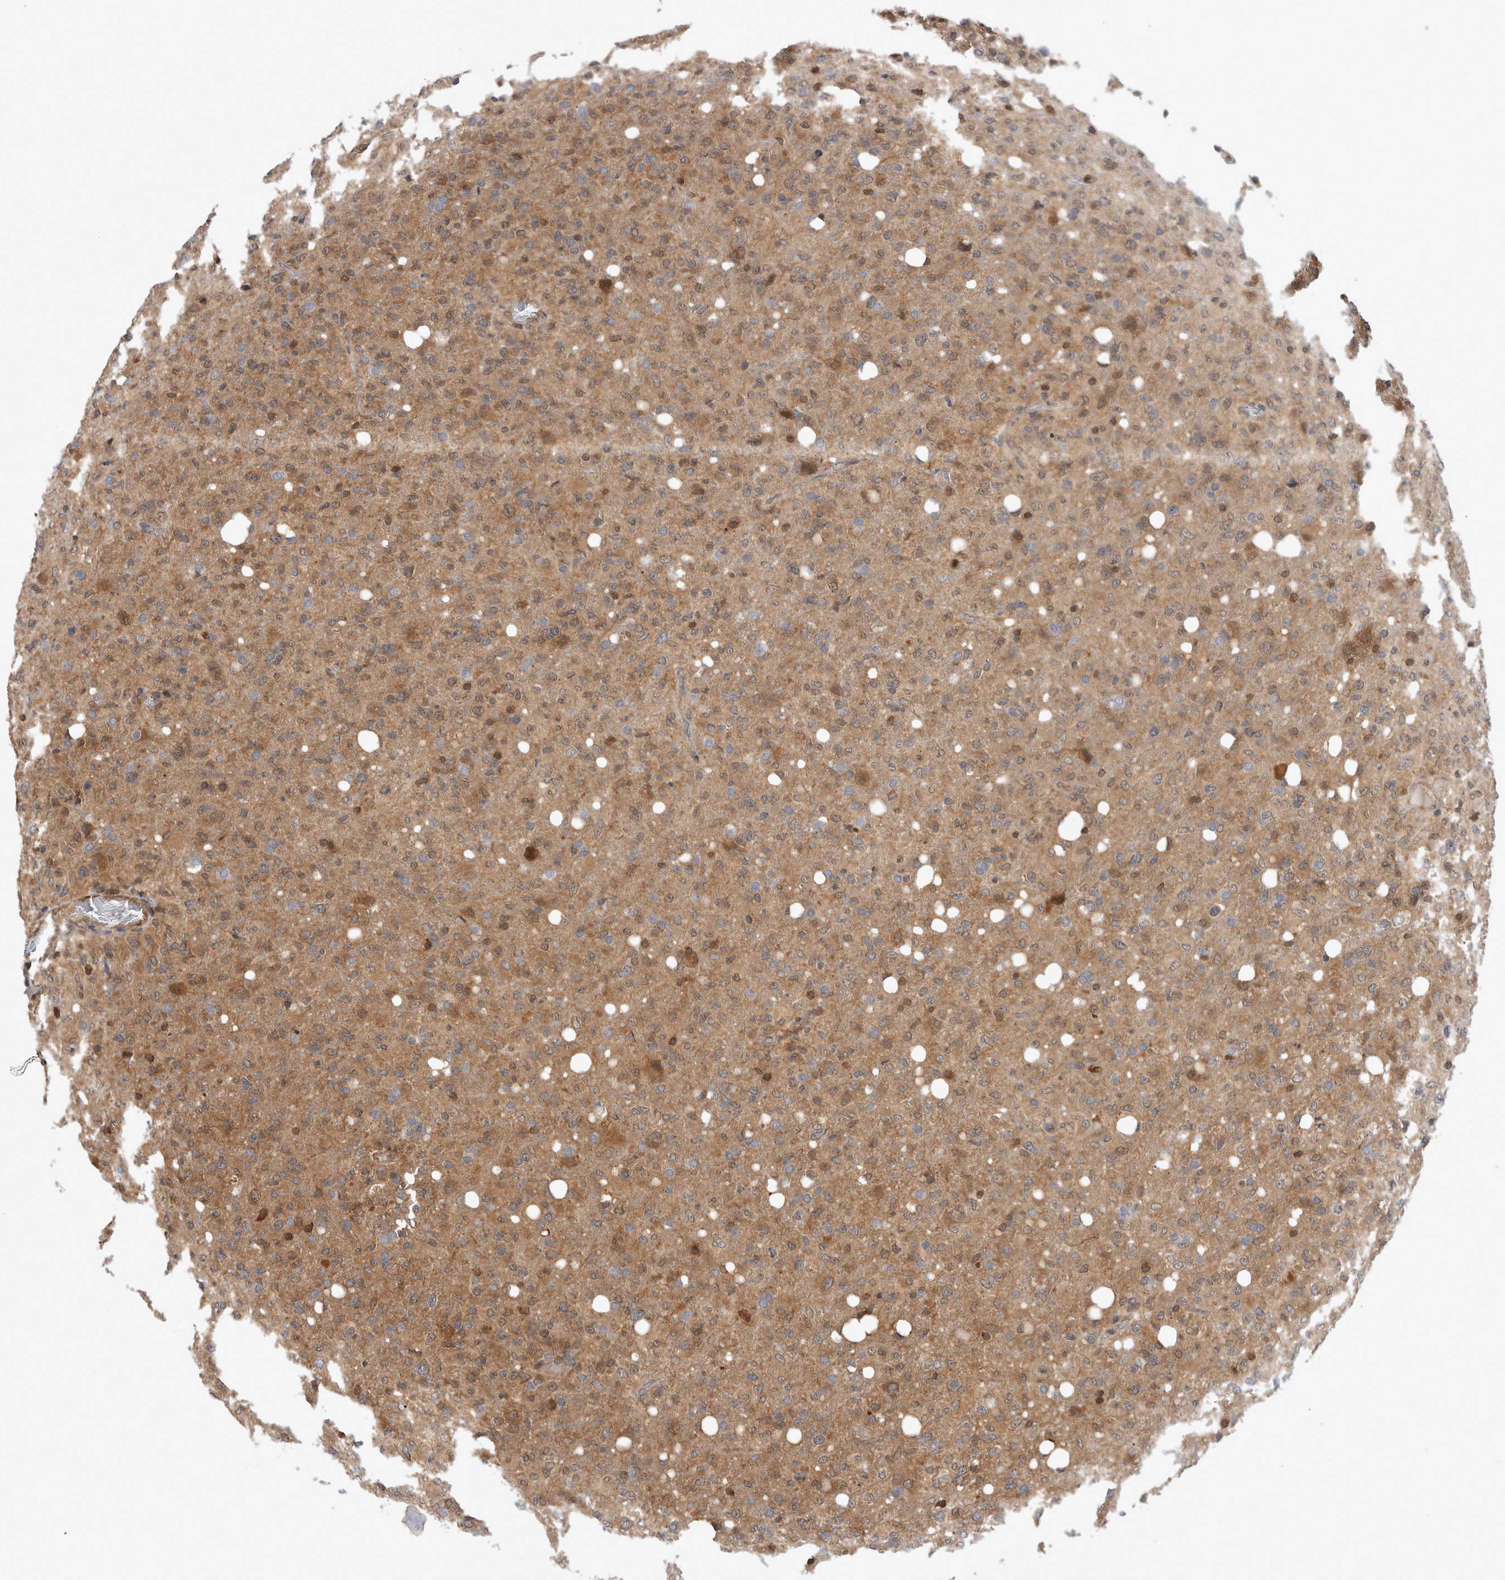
{"staining": {"intensity": "weak", "quantity": ">75%", "location": "cytoplasmic/membranous"}, "tissue": "glioma", "cell_type": "Tumor cells", "image_type": "cancer", "snomed": [{"axis": "morphology", "description": "Glioma, malignant, High grade"}, {"axis": "topography", "description": "Brain"}], "caption": "Immunohistochemical staining of glioma reveals weak cytoplasmic/membranous protein expression in about >75% of tumor cells.", "gene": "ASTN2", "patient": {"sex": "female", "age": 57}}